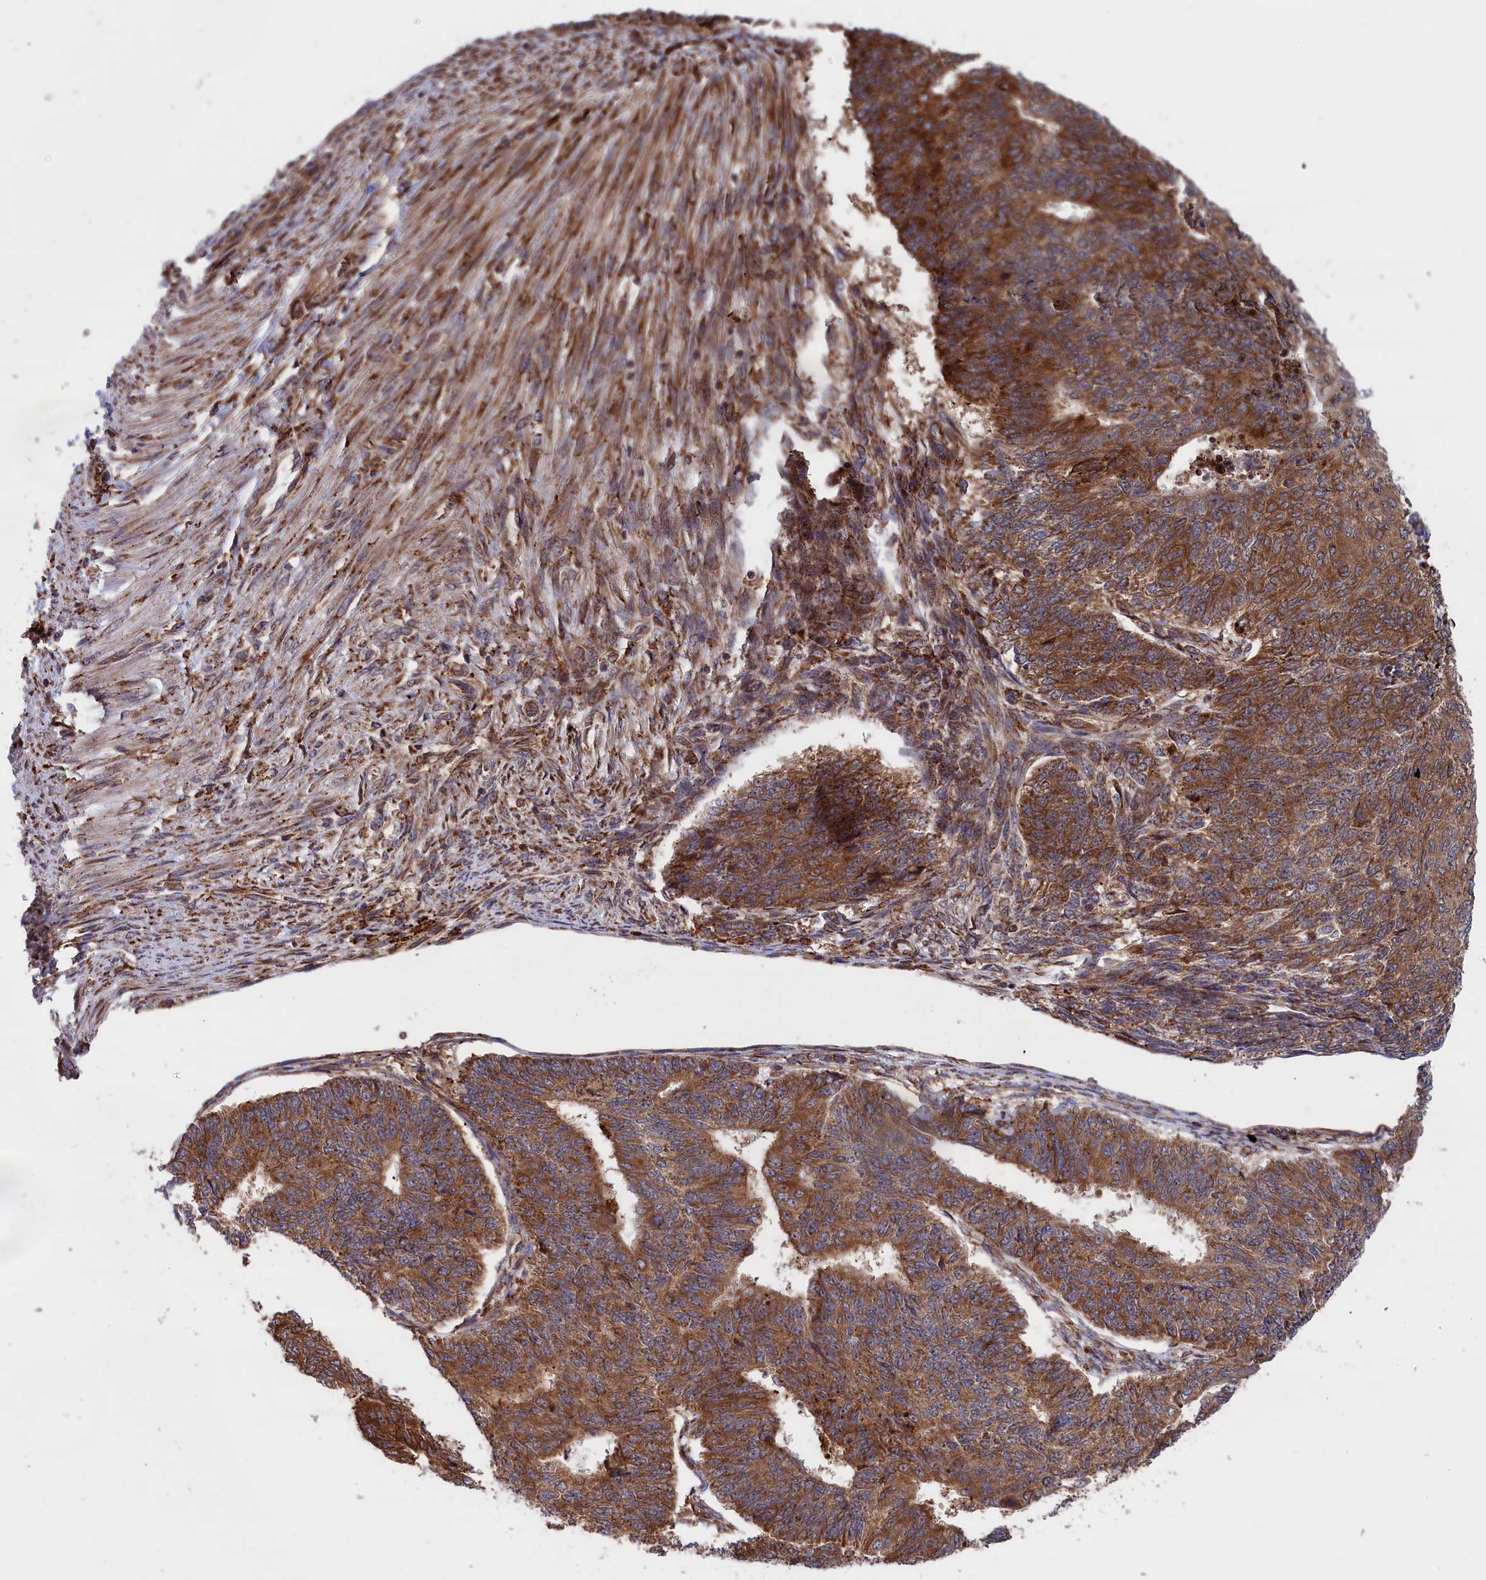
{"staining": {"intensity": "moderate", "quantity": ">75%", "location": "cytoplasmic/membranous"}, "tissue": "endometrial cancer", "cell_type": "Tumor cells", "image_type": "cancer", "snomed": [{"axis": "morphology", "description": "Adenocarcinoma, NOS"}, {"axis": "topography", "description": "Endometrium"}], "caption": "Protein expression analysis of endometrial cancer shows moderate cytoplasmic/membranous expression in about >75% of tumor cells.", "gene": "PLA2G4C", "patient": {"sex": "female", "age": 32}}